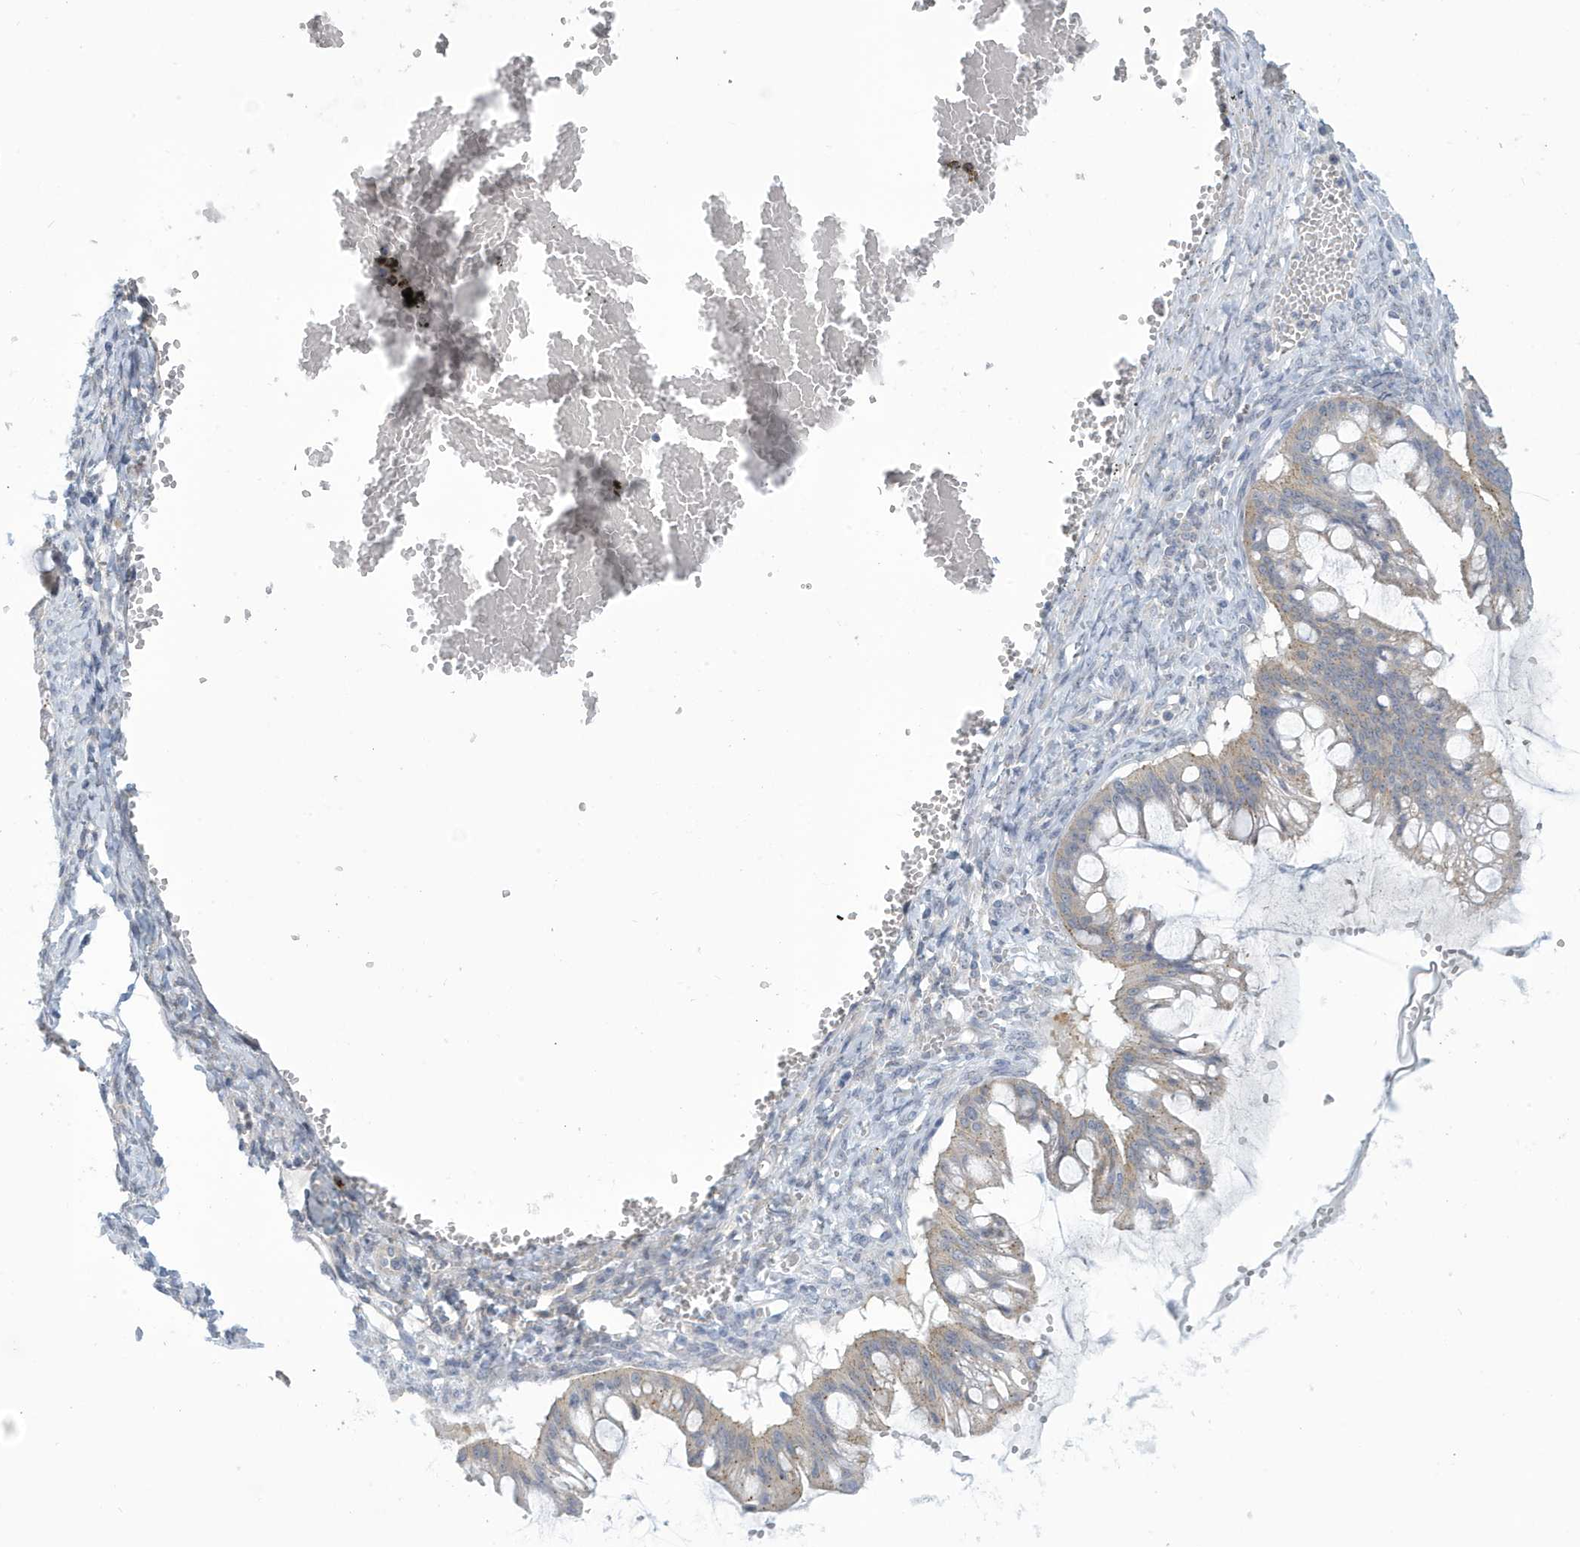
{"staining": {"intensity": "weak", "quantity": "25%-75%", "location": "cytoplasmic/membranous"}, "tissue": "ovarian cancer", "cell_type": "Tumor cells", "image_type": "cancer", "snomed": [{"axis": "morphology", "description": "Cystadenocarcinoma, mucinous, NOS"}, {"axis": "topography", "description": "Ovary"}], "caption": "There is low levels of weak cytoplasmic/membranous expression in tumor cells of ovarian mucinous cystadenocarcinoma, as demonstrated by immunohistochemical staining (brown color).", "gene": "VTA1", "patient": {"sex": "female", "age": 73}}